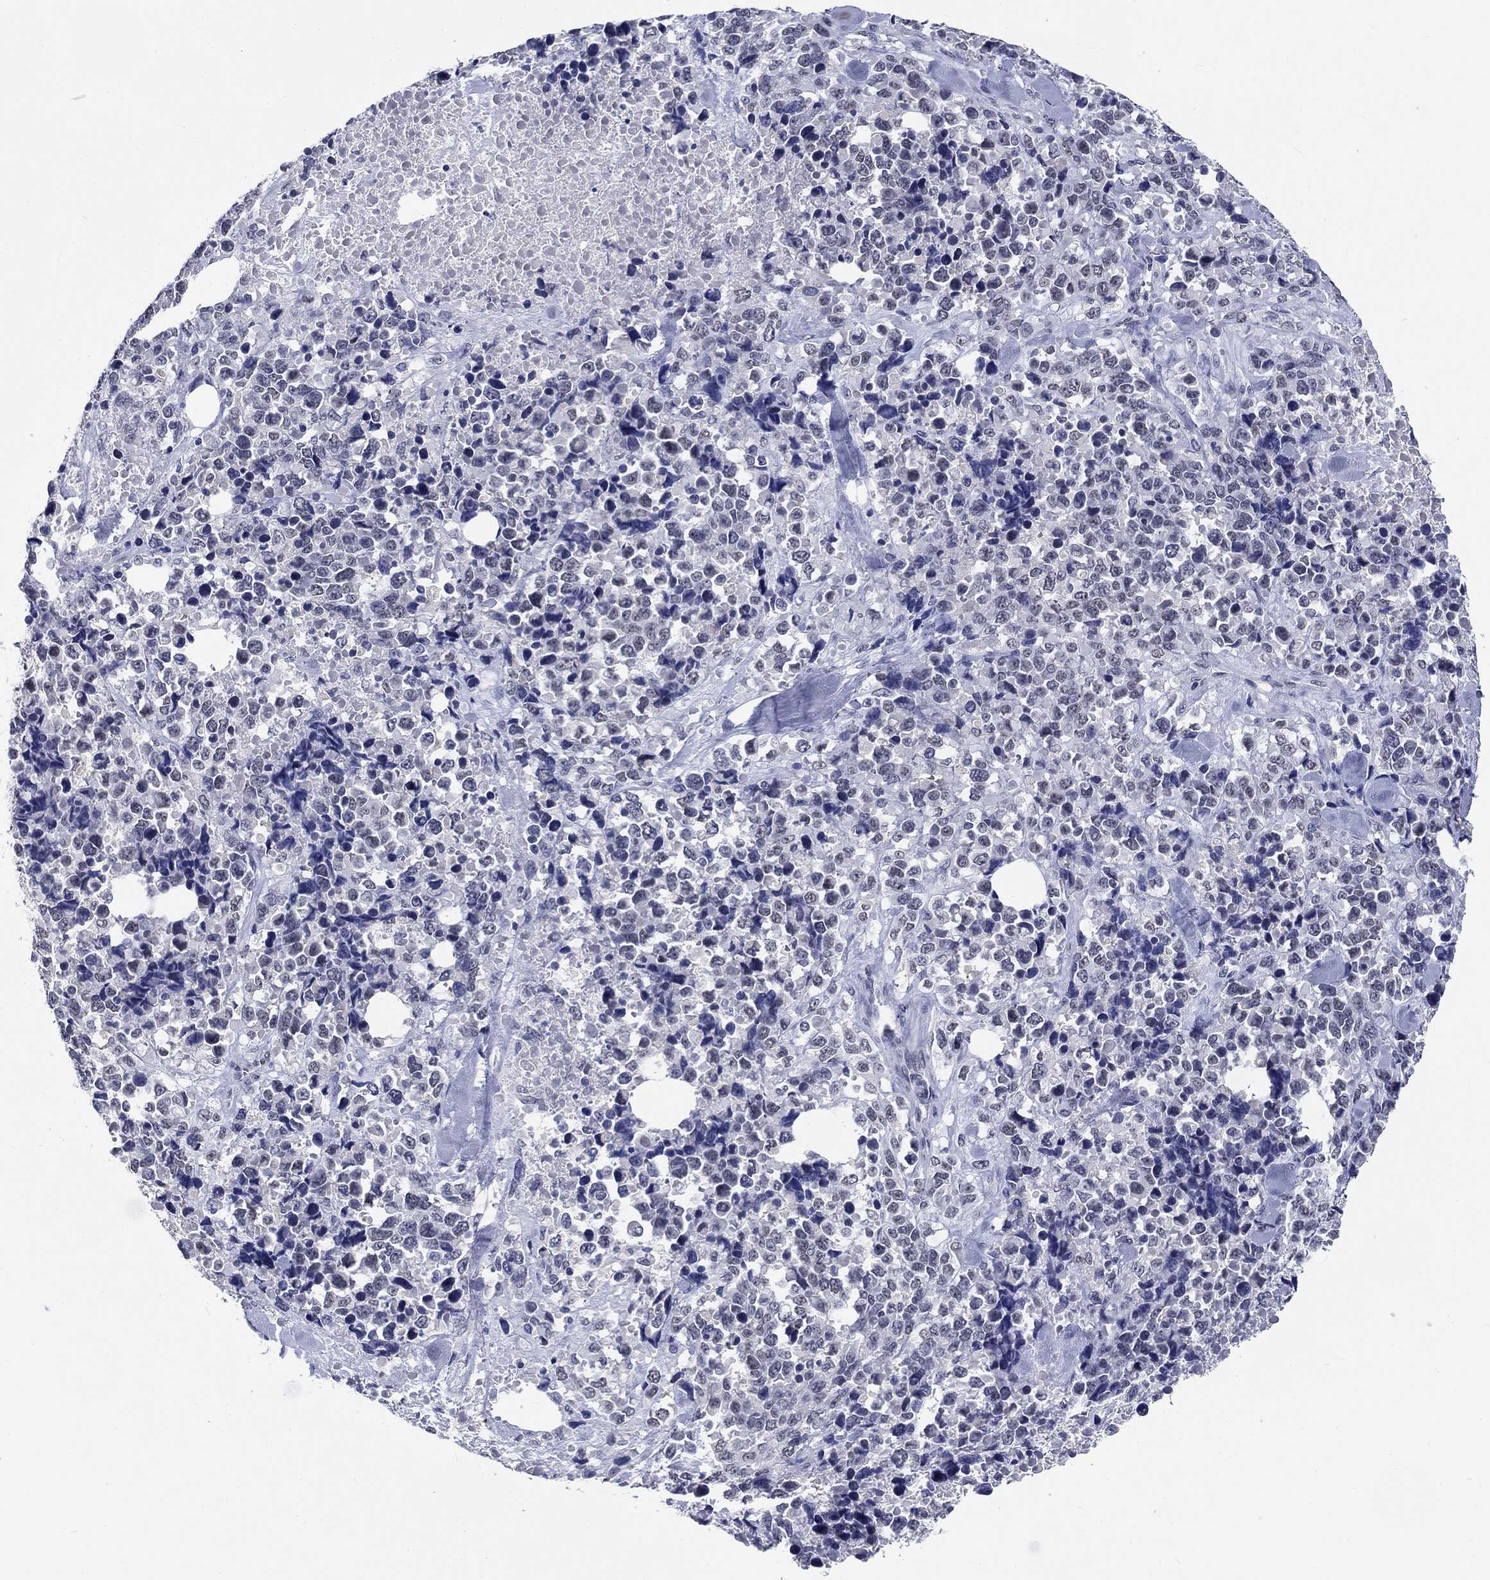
{"staining": {"intensity": "negative", "quantity": "none", "location": "none"}, "tissue": "melanoma", "cell_type": "Tumor cells", "image_type": "cancer", "snomed": [{"axis": "morphology", "description": "Malignant melanoma, Metastatic site"}, {"axis": "topography", "description": "Skin"}], "caption": "Image shows no significant protein expression in tumor cells of malignant melanoma (metastatic site). (DAB immunohistochemistry visualized using brightfield microscopy, high magnification).", "gene": "GRIN1", "patient": {"sex": "male", "age": 84}}